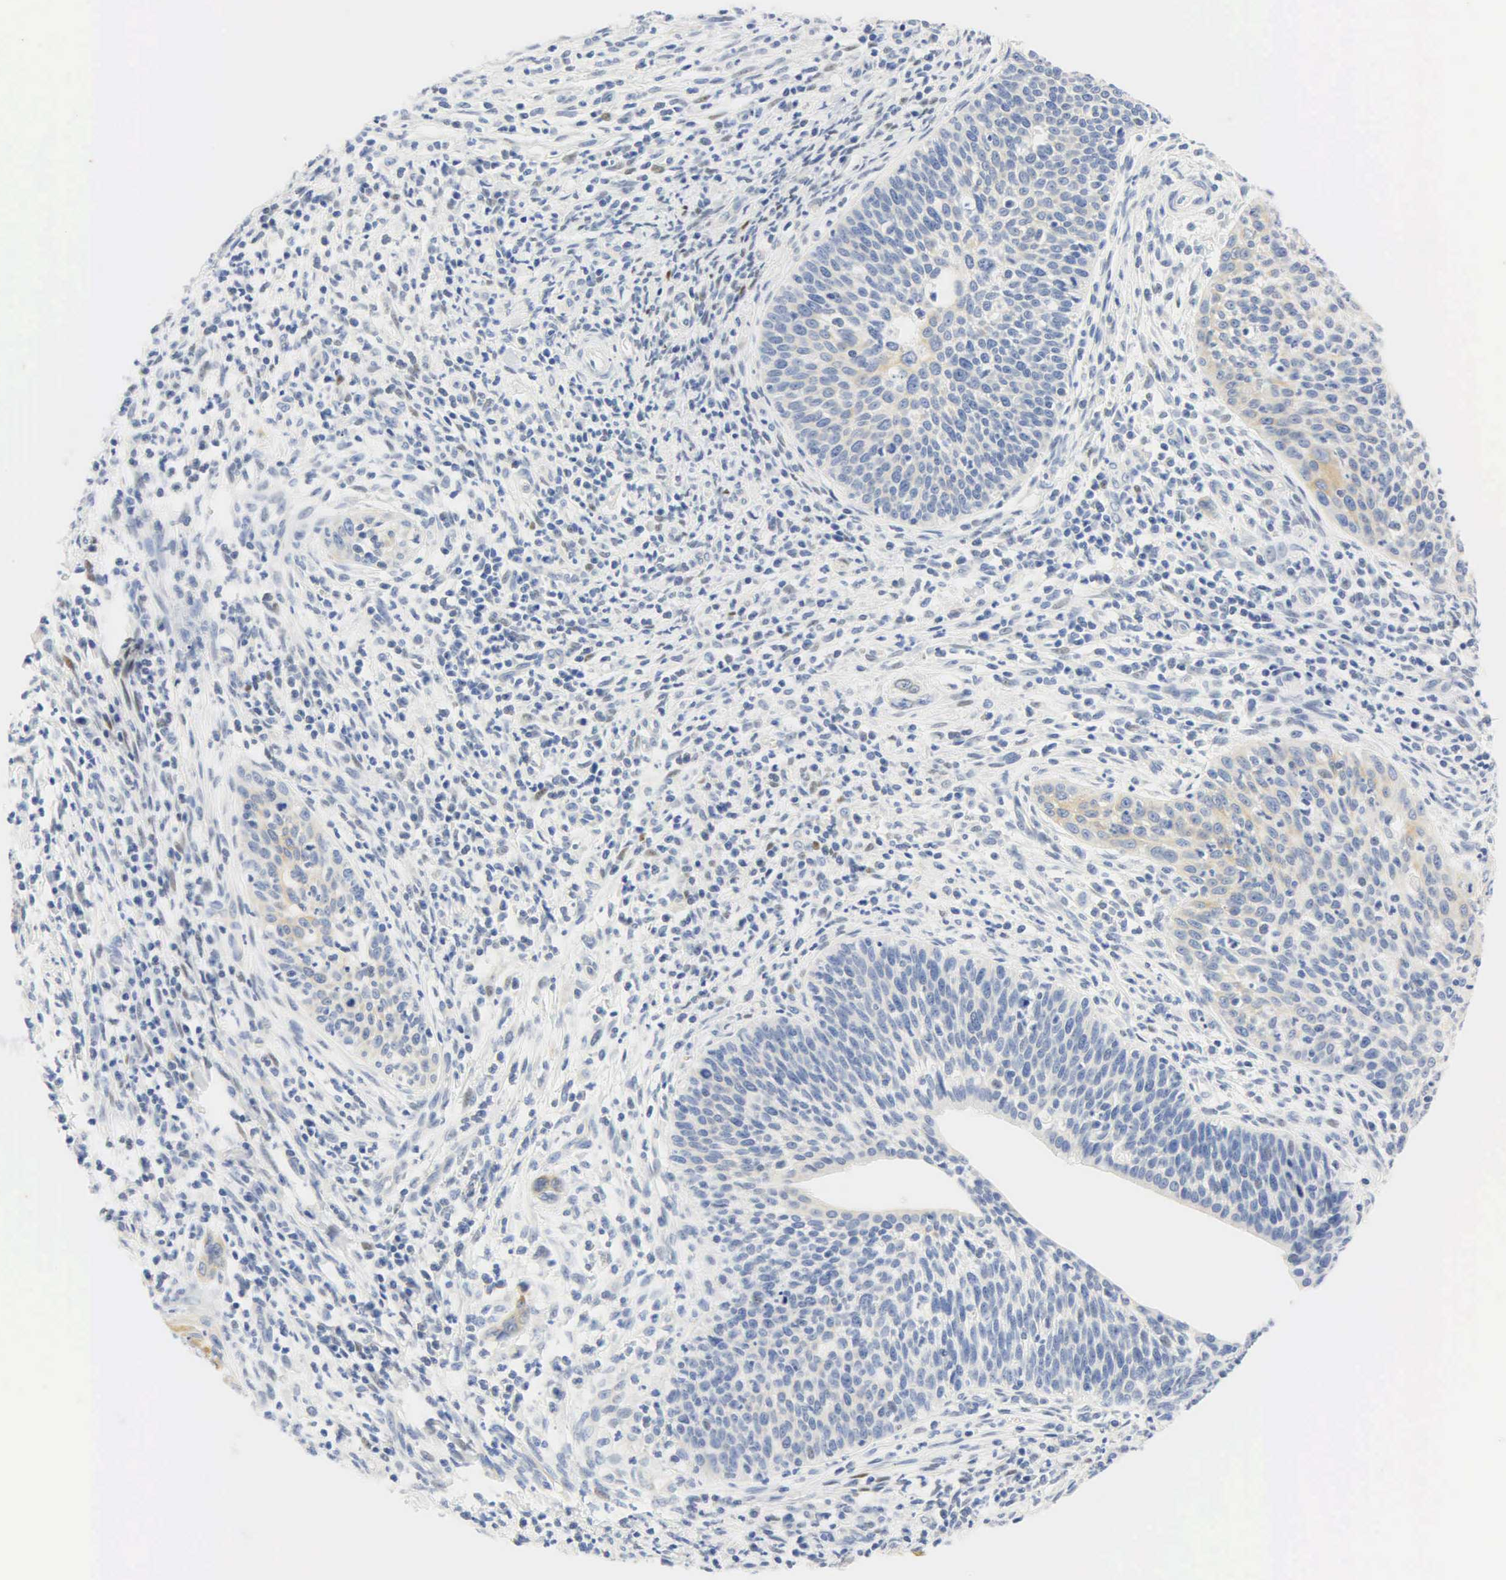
{"staining": {"intensity": "weak", "quantity": "<25%", "location": "cytoplasmic/membranous"}, "tissue": "cervical cancer", "cell_type": "Tumor cells", "image_type": "cancer", "snomed": [{"axis": "morphology", "description": "Squamous cell carcinoma, NOS"}, {"axis": "topography", "description": "Cervix"}], "caption": "DAB (3,3'-diaminobenzidine) immunohistochemical staining of human cervical cancer (squamous cell carcinoma) reveals no significant staining in tumor cells.", "gene": "PGR", "patient": {"sex": "female", "age": 41}}